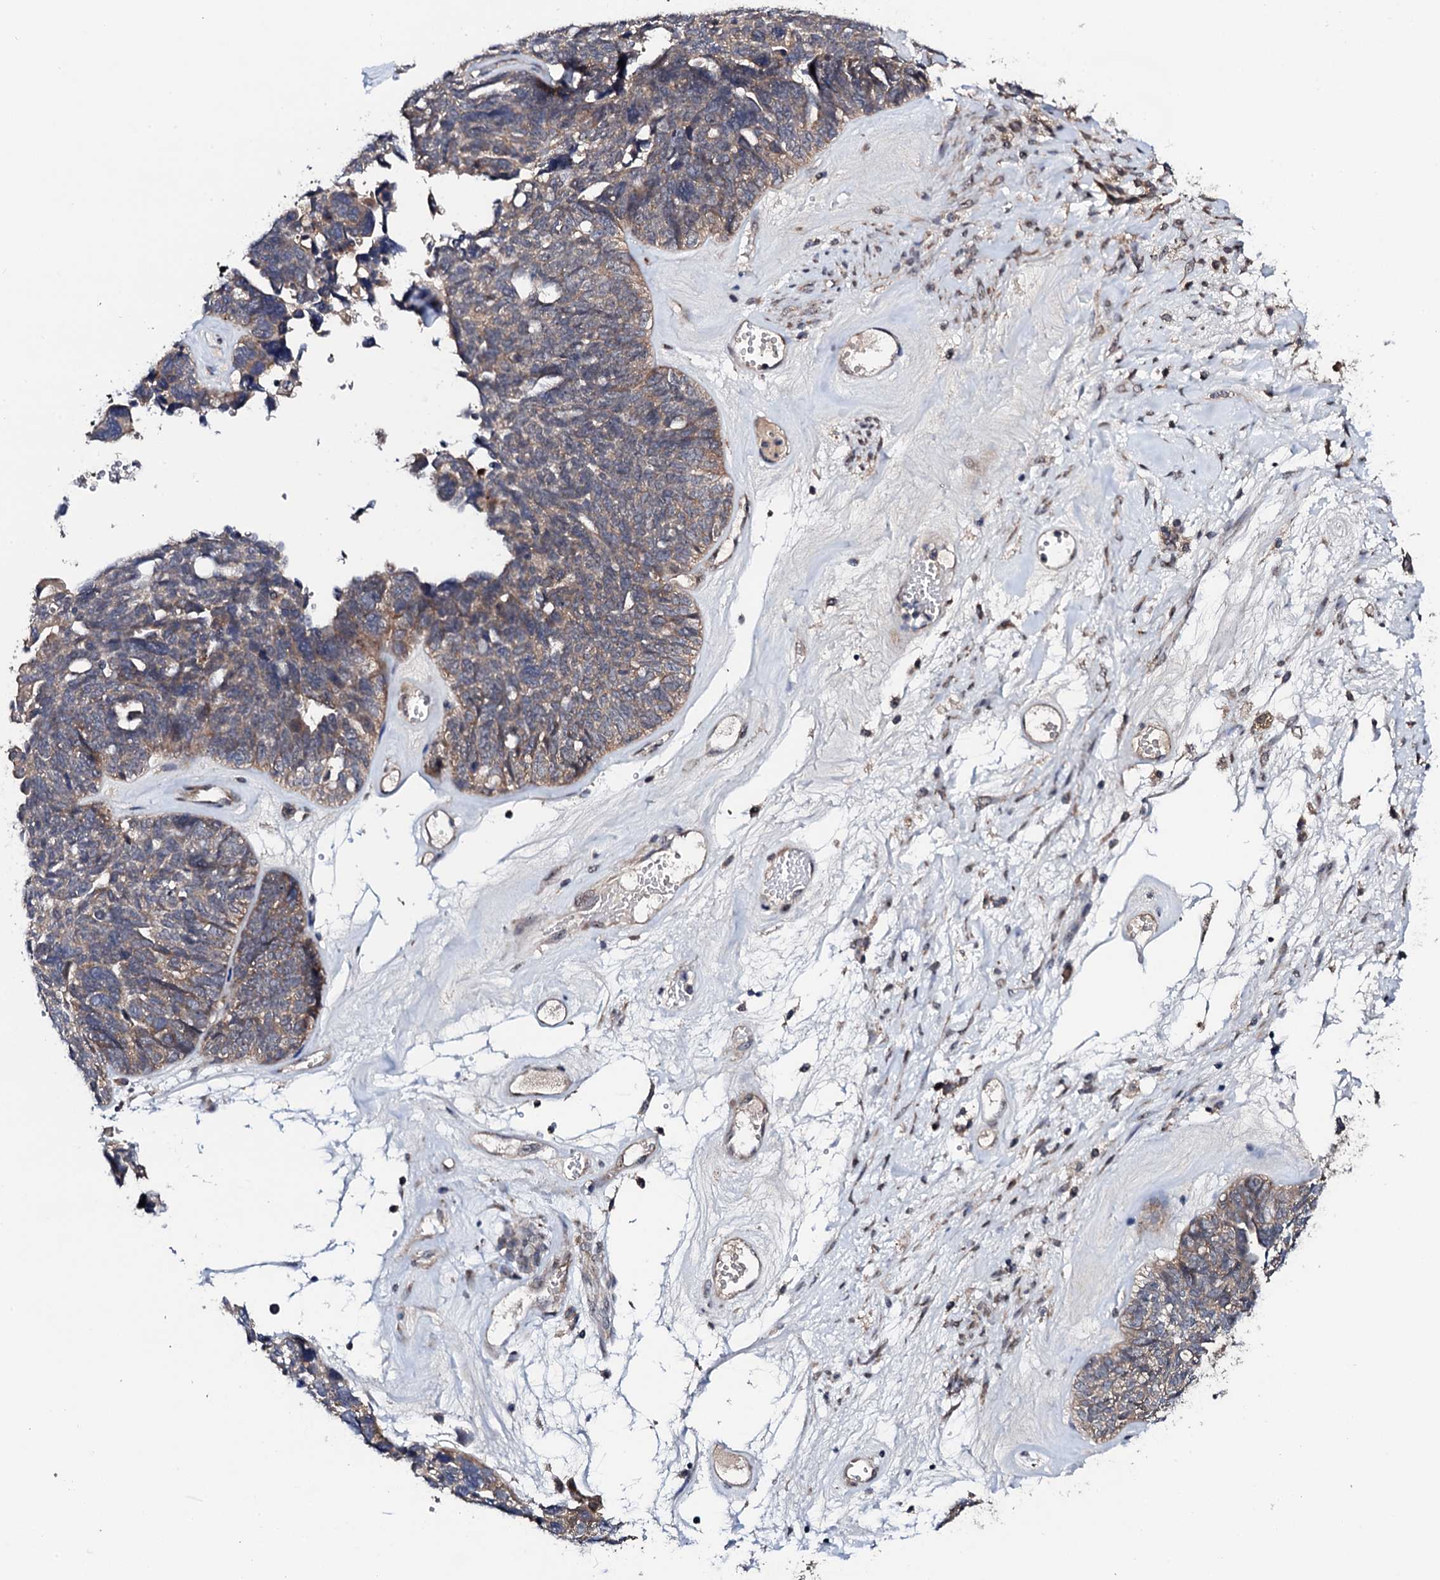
{"staining": {"intensity": "weak", "quantity": "25%-75%", "location": "cytoplasmic/membranous"}, "tissue": "ovarian cancer", "cell_type": "Tumor cells", "image_type": "cancer", "snomed": [{"axis": "morphology", "description": "Cystadenocarcinoma, serous, NOS"}, {"axis": "topography", "description": "Ovary"}], "caption": "Protein expression analysis of serous cystadenocarcinoma (ovarian) reveals weak cytoplasmic/membranous staining in approximately 25%-75% of tumor cells. (DAB IHC with brightfield microscopy, high magnification).", "gene": "IP6K1", "patient": {"sex": "female", "age": 79}}